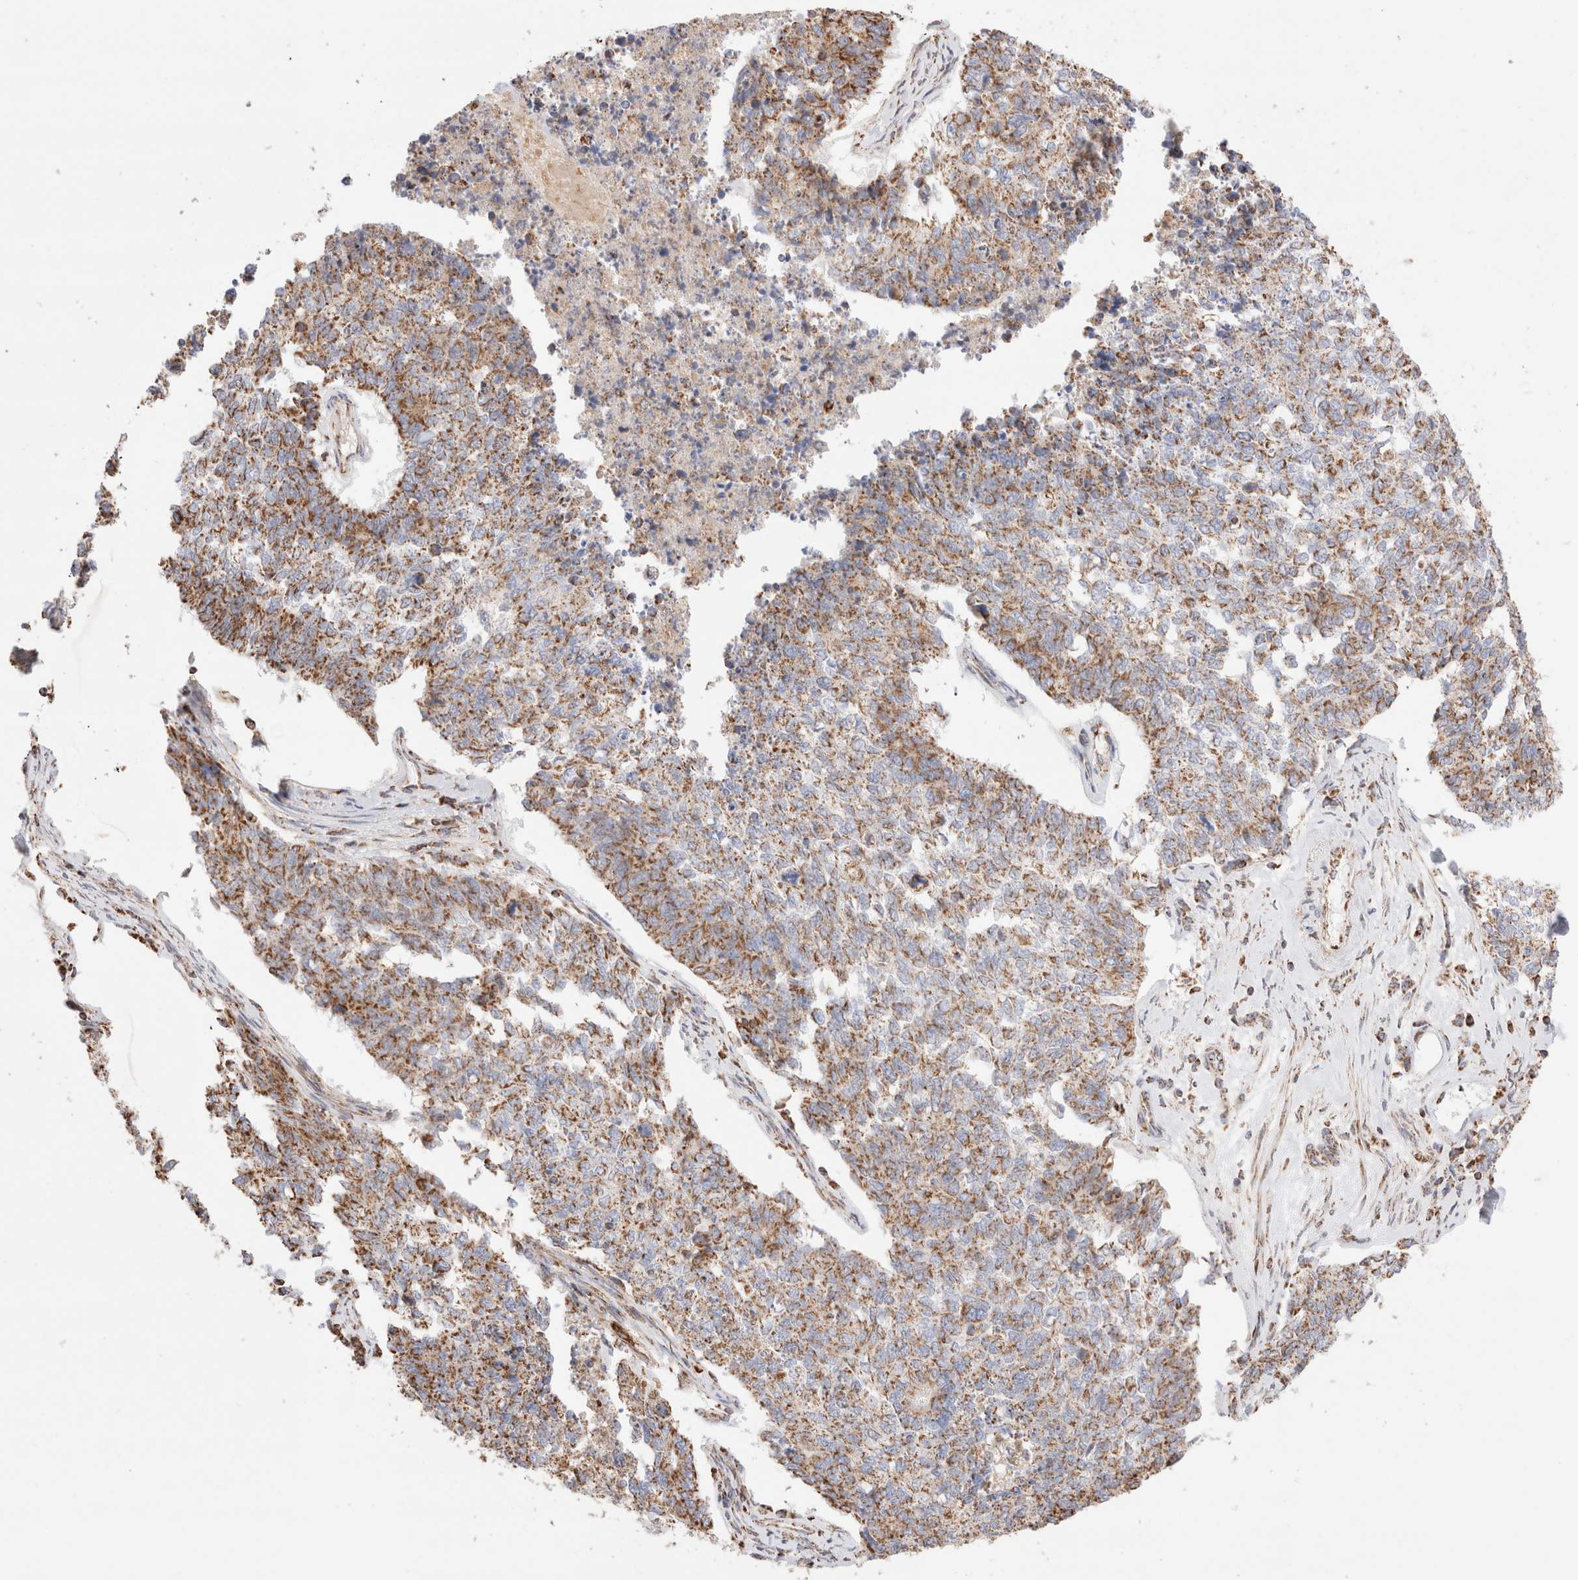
{"staining": {"intensity": "moderate", "quantity": ">75%", "location": "cytoplasmic/membranous"}, "tissue": "cervical cancer", "cell_type": "Tumor cells", "image_type": "cancer", "snomed": [{"axis": "morphology", "description": "Squamous cell carcinoma, NOS"}, {"axis": "topography", "description": "Cervix"}], "caption": "Human cervical cancer stained with a brown dye reveals moderate cytoplasmic/membranous positive positivity in about >75% of tumor cells.", "gene": "TMPPE", "patient": {"sex": "female", "age": 63}}